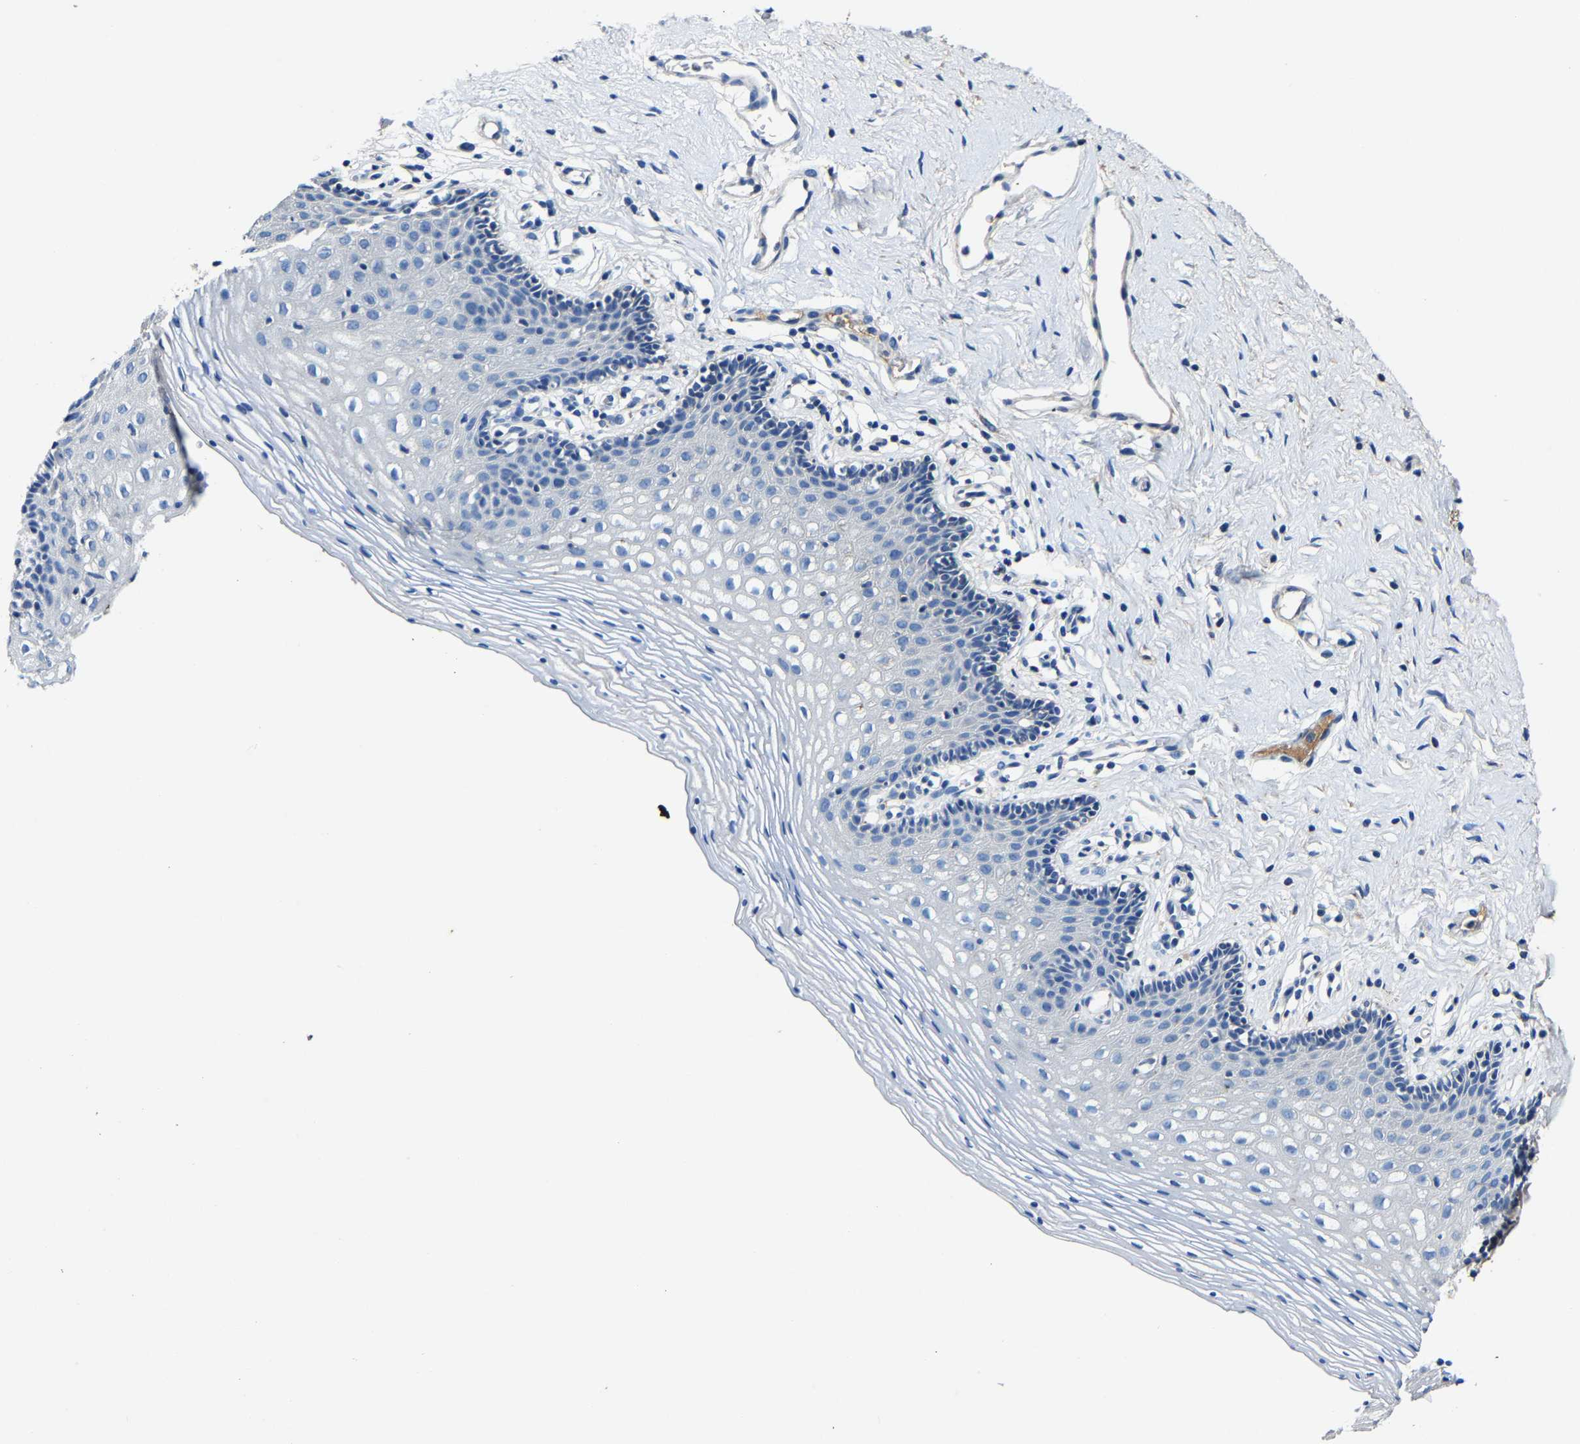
{"staining": {"intensity": "negative", "quantity": "none", "location": "none"}, "tissue": "vagina", "cell_type": "Squamous epithelial cells", "image_type": "normal", "snomed": [{"axis": "morphology", "description": "Normal tissue, NOS"}, {"axis": "topography", "description": "Vagina"}], "caption": "Immunohistochemistry of unremarkable vagina reveals no positivity in squamous epithelial cells.", "gene": "SLC25A25", "patient": {"sex": "female", "age": 32}}